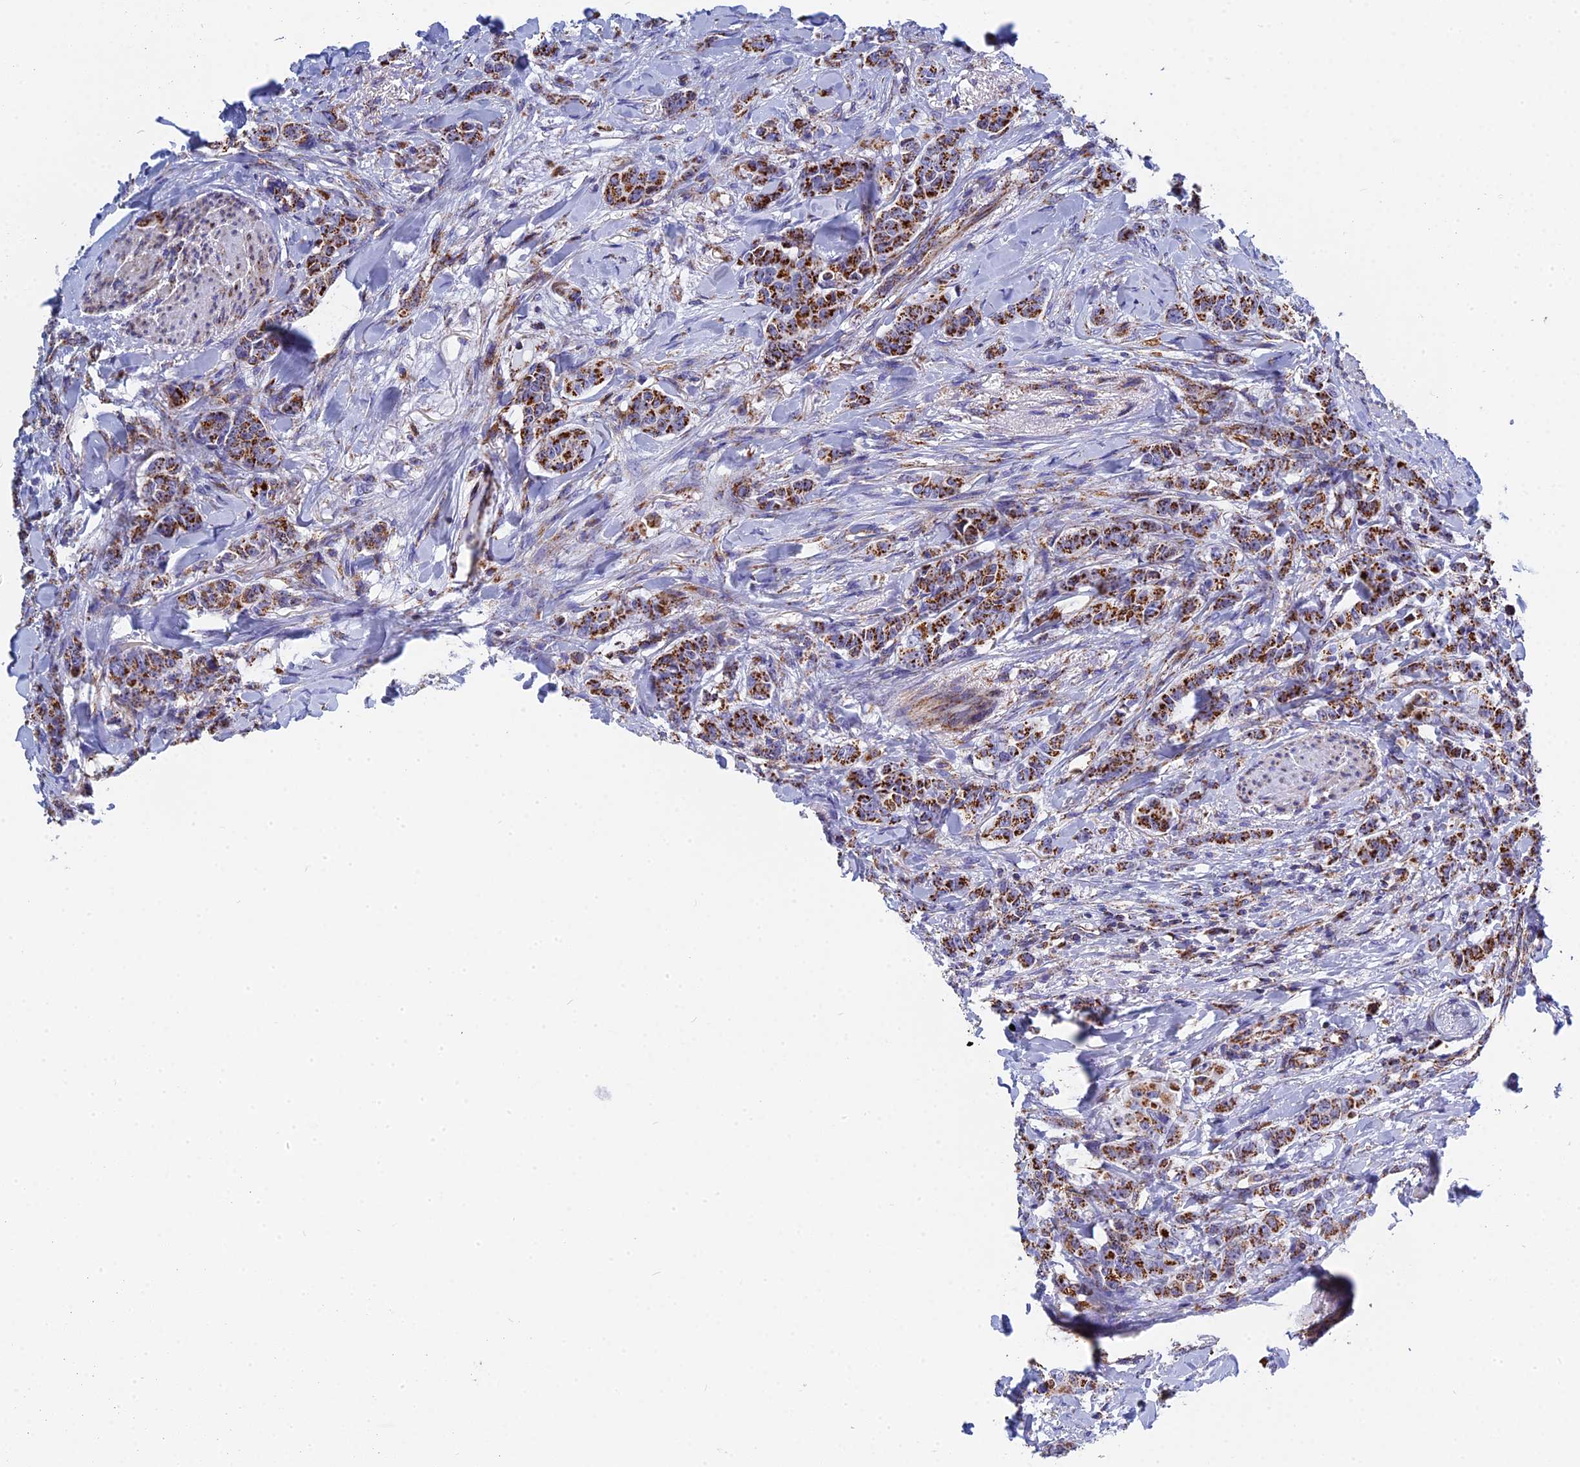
{"staining": {"intensity": "strong", "quantity": ">75%", "location": "cytoplasmic/membranous"}, "tissue": "breast cancer", "cell_type": "Tumor cells", "image_type": "cancer", "snomed": [{"axis": "morphology", "description": "Duct carcinoma"}, {"axis": "topography", "description": "Breast"}], "caption": "Protein expression analysis of human intraductal carcinoma (breast) reveals strong cytoplasmic/membranous staining in approximately >75% of tumor cells. Using DAB (brown) and hematoxylin (blue) stains, captured at high magnification using brightfield microscopy.", "gene": "NDUFA5", "patient": {"sex": "female", "age": 40}}